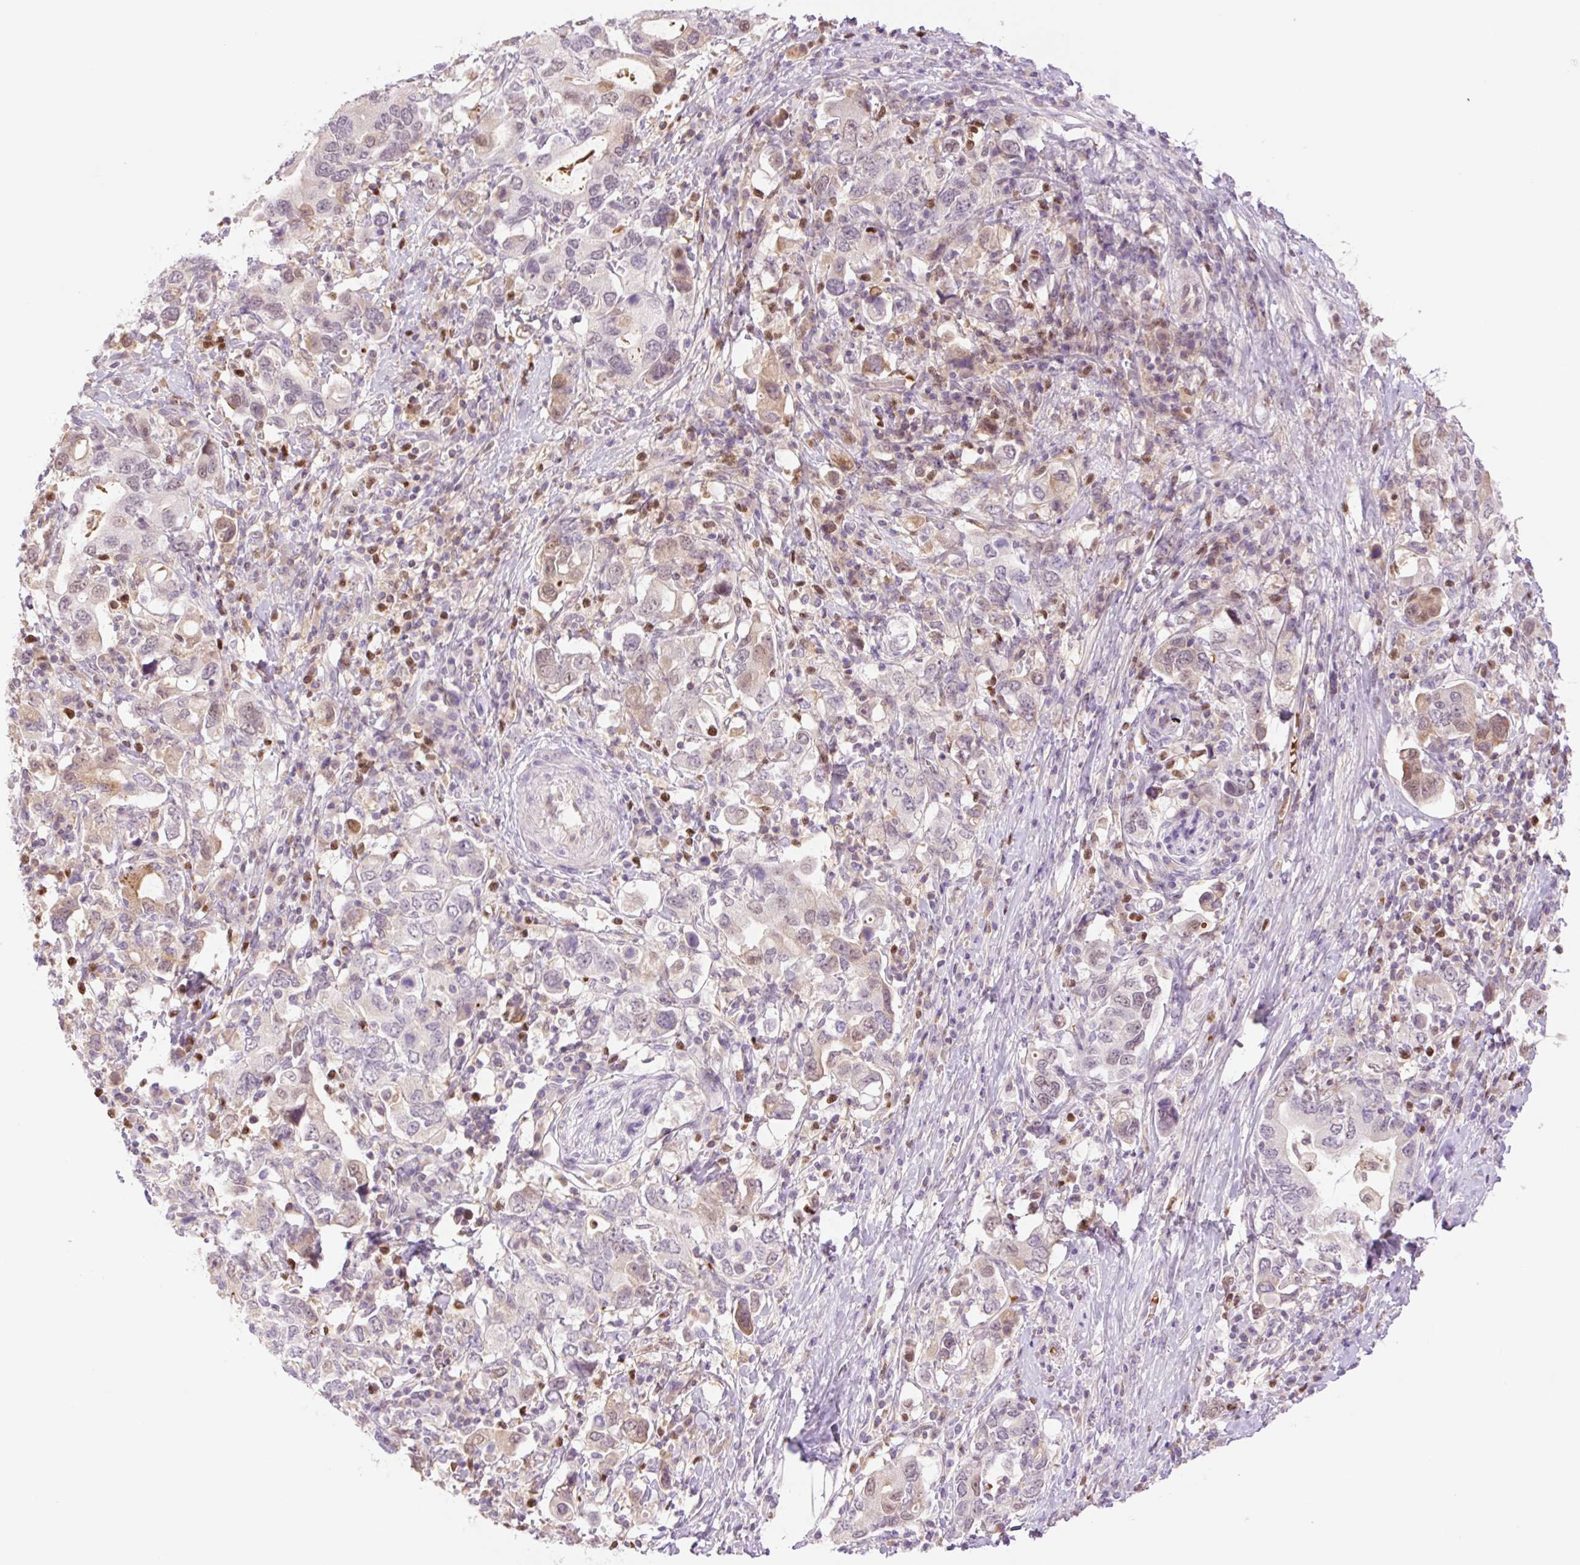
{"staining": {"intensity": "weak", "quantity": "<25%", "location": "cytoplasmic/membranous,nuclear"}, "tissue": "stomach cancer", "cell_type": "Tumor cells", "image_type": "cancer", "snomed": [{"axis": "morphology", "description": "Adenocarcinoma, NOS"}, {"axis": "topography", "description": "Stomach, upper"}, {"axis": "topography", "description": "Stomach"}], "caption": "Immunohistochemistry photomicrograph of neoplastic tissue: stomach cancer (adenocarcinoma) stained with DAB (3,3'-diaminobenzidine) displays no significant protein expression in tumor cells.", "gene": "HEBP1", "patient": {"sex": "male", "age": 62}}